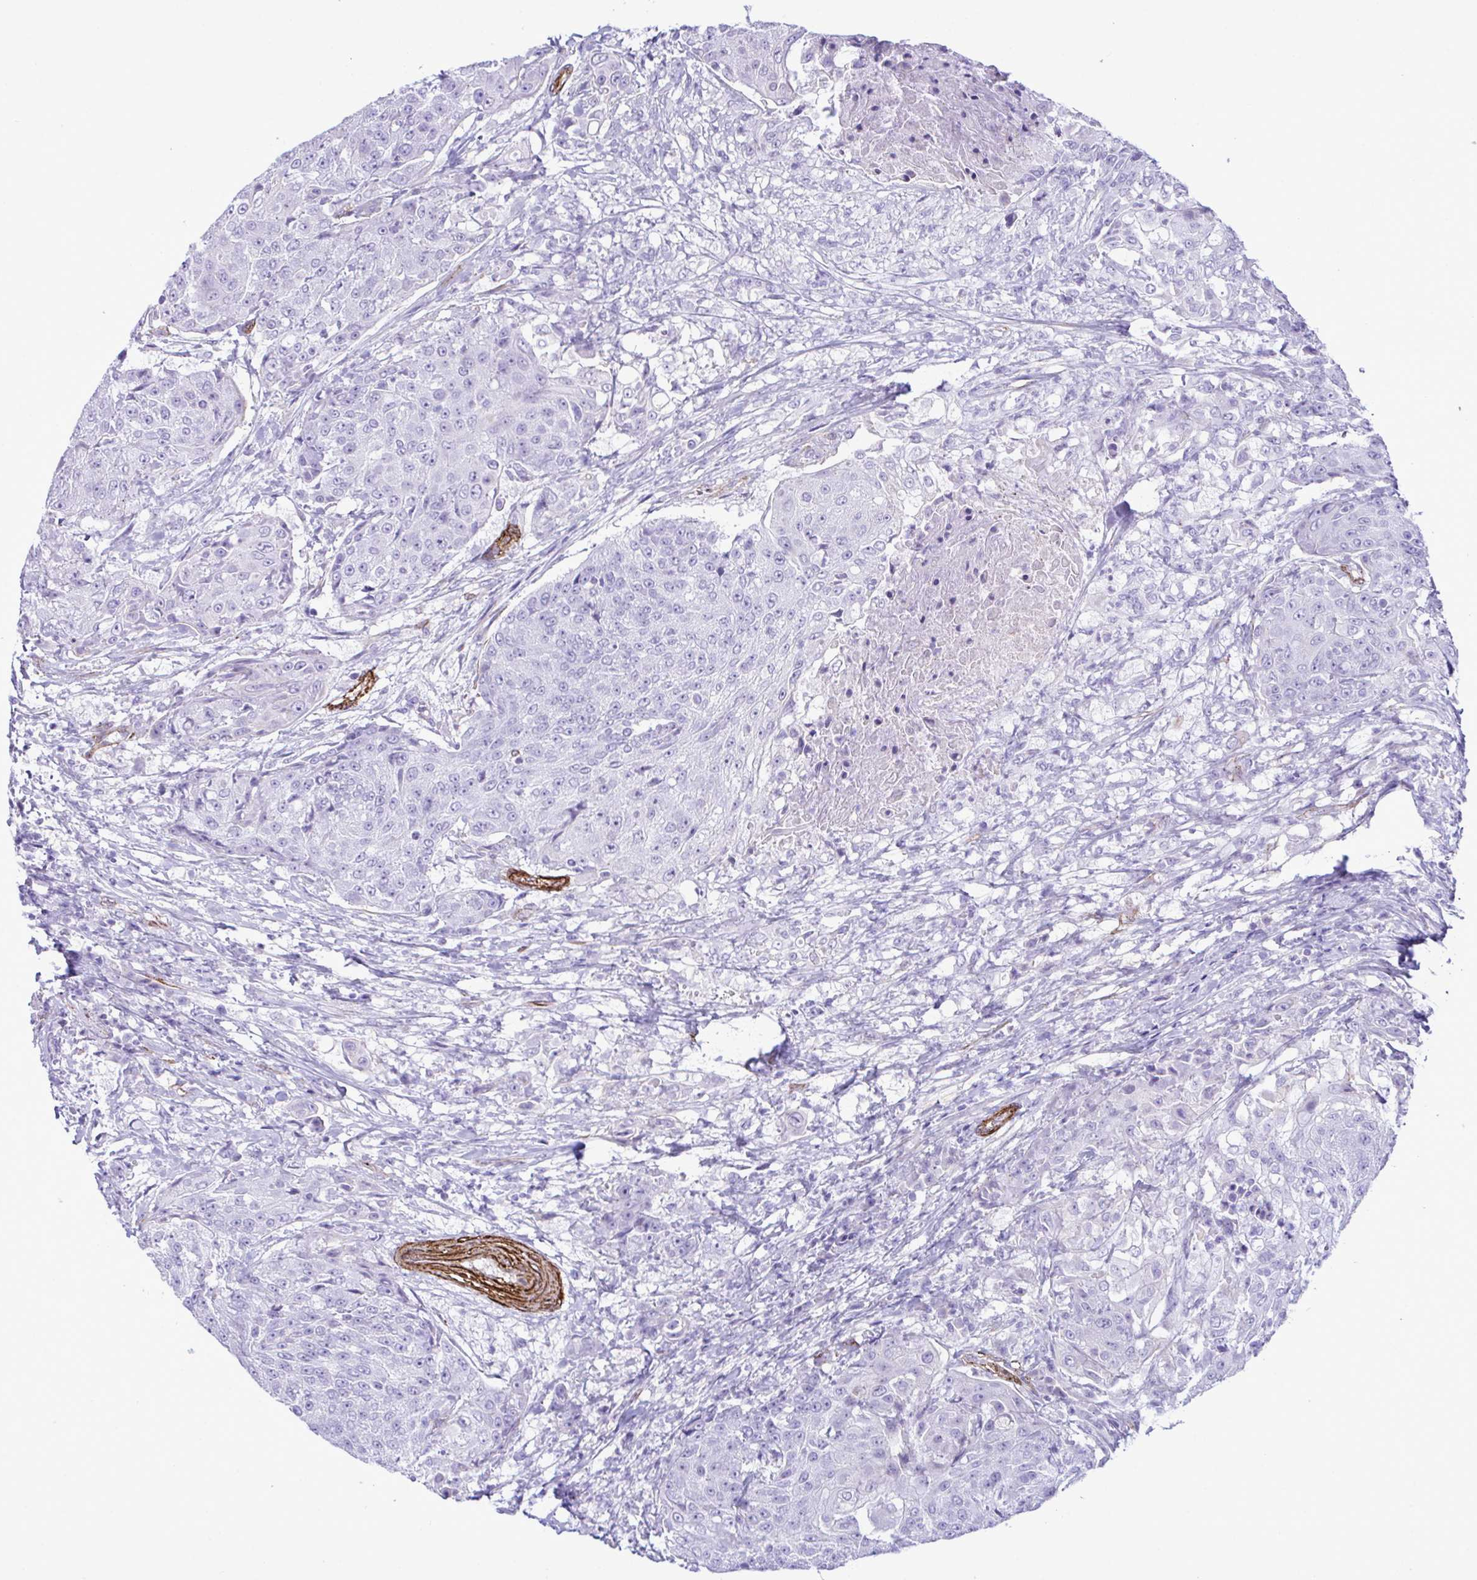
{"staining": {"intensity": "negative", "quantity": "none", "location": "none"}, "tissue": "urothelial cancer", "cell_type": "Tumor cells", "image_type": "cancer", "snomed": [{"axis": "morphology", "description": "Urothelial carcinoma, High grade"}, {"axis": "topography", "description": "Urinary bladder"}], "caption": "Immunohistochemistry (IHC) micrograph of human urothelial cancer stained for a protein (brown), which shows no positivity in tumor cells.", "gene": "SYNPO2L", "patient": {"sex": "female", "age": 63}}